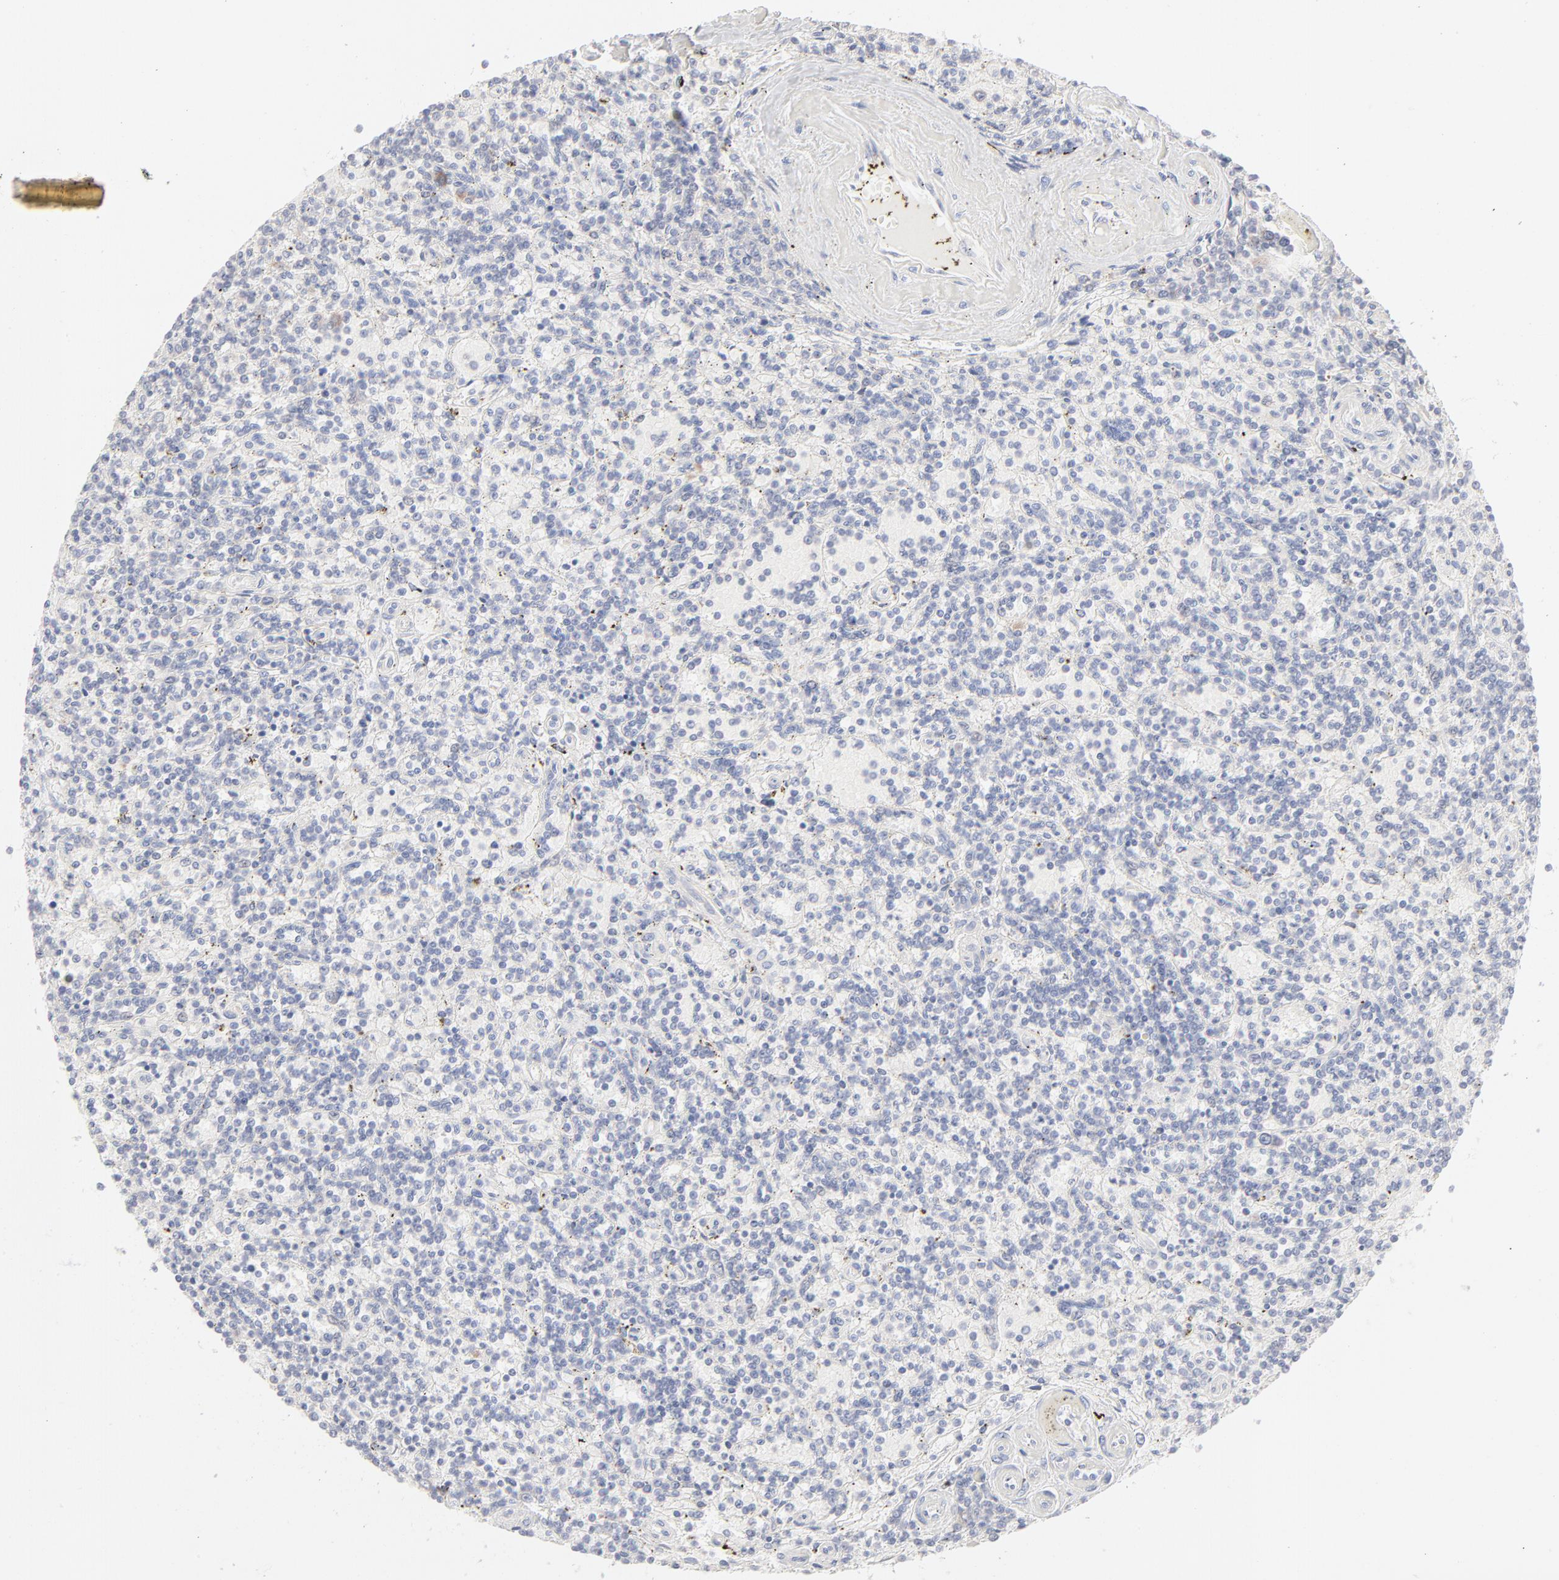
{"staining": {"intensity": "negative", "quantity": "none", "location": "none"}, "tissue": "lymphoma", "cell_type": "Tumor cells", "image_type": "cancer", "snomed": [{"axis": "morphology", "description": "Malignant lymphoma, non-Hodgkin's type, Low grade"}, {"axis": "topography", "description": "Spleen"}], "caption": "Immunohistochemical staining of lymphoma shows no significant expression in tumor cells.", "gene": "RPS21", "patient": {"sex": "male", "age": 73}}